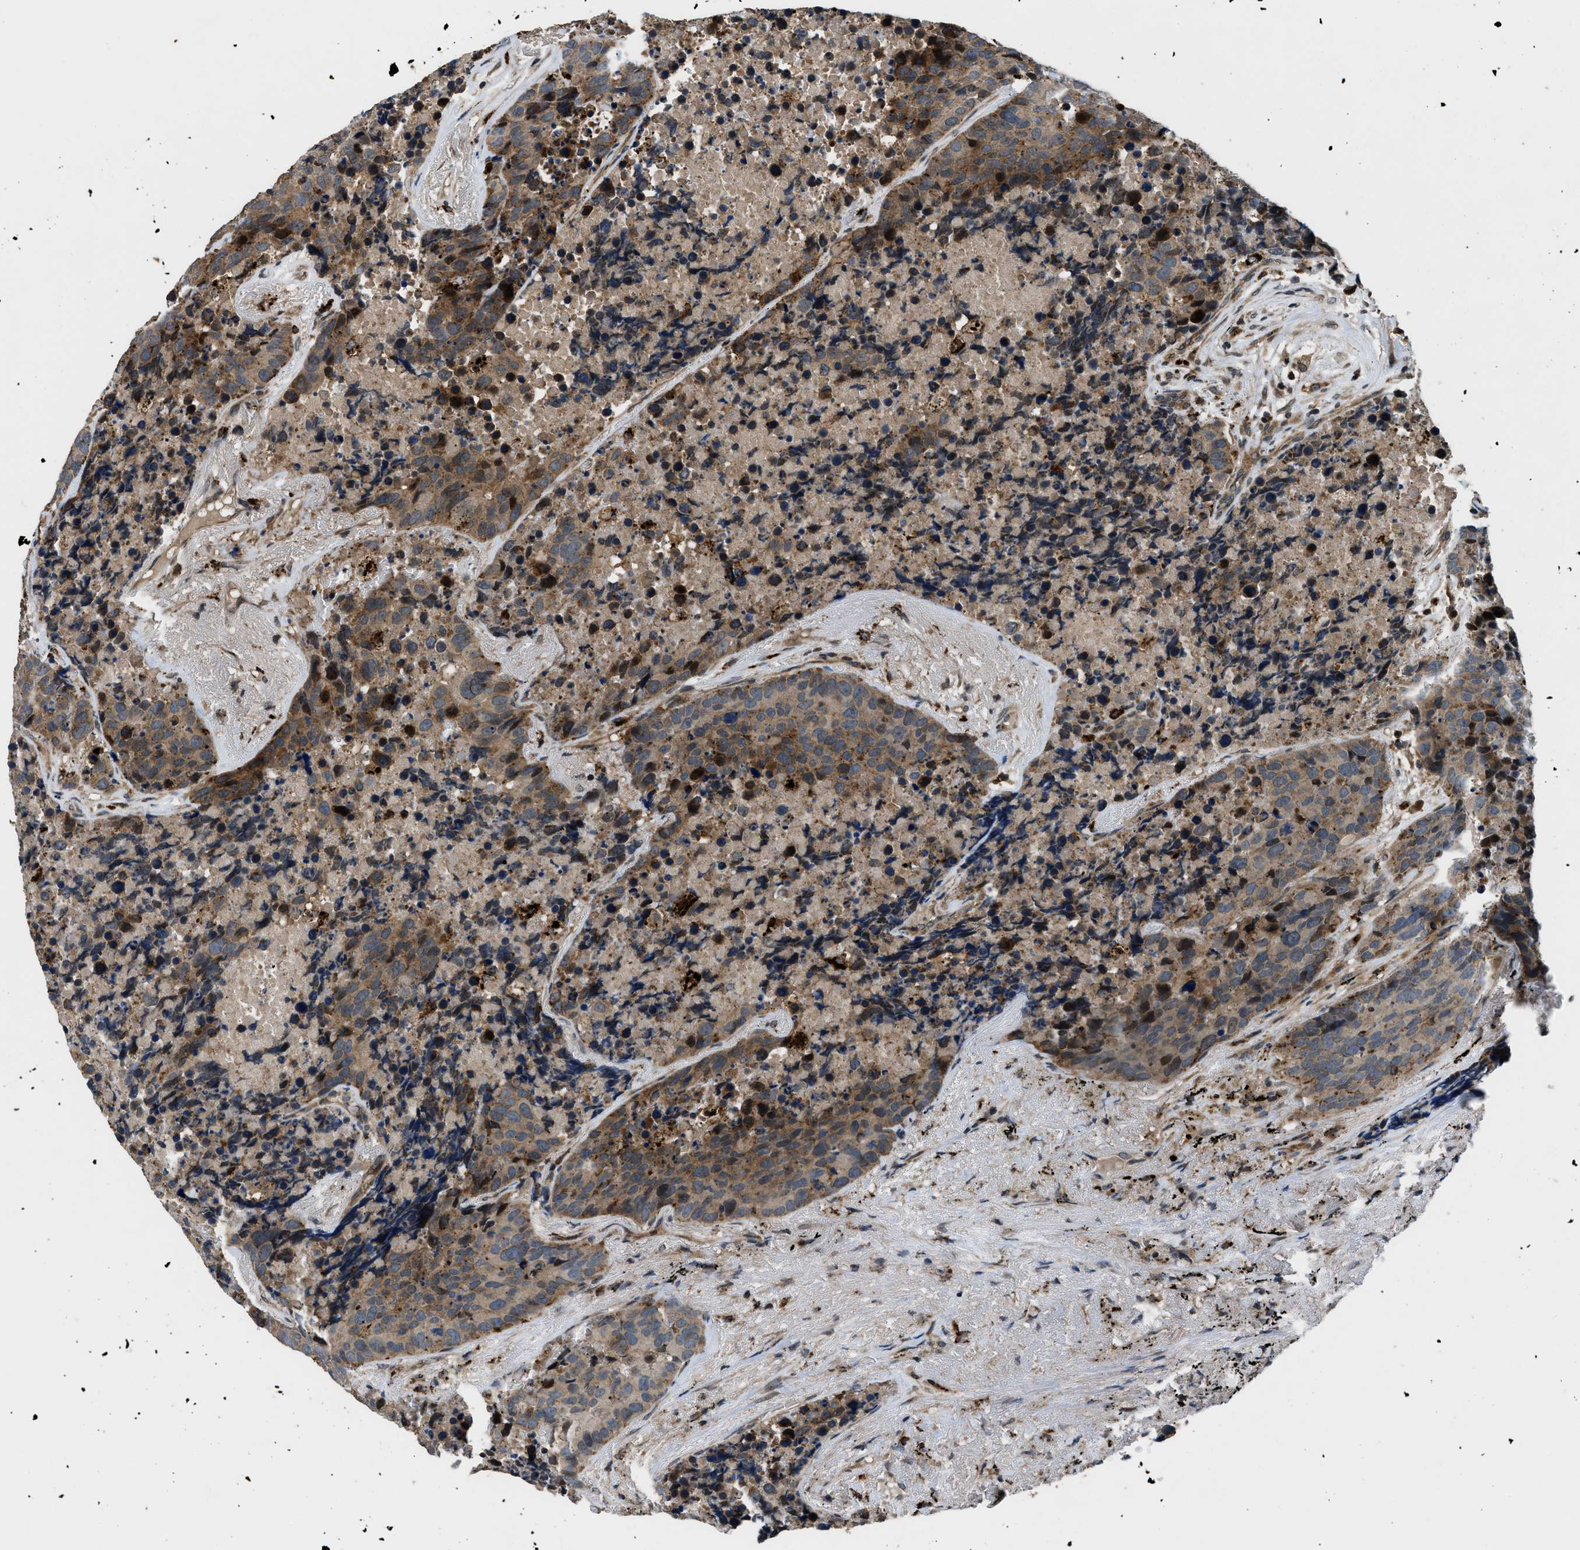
{"staining": {"intensity": "moderate", "quantity": "25%-75%", "location": "cytoplasmic/membranous,nuclear"}, "tissue": "carcinoid", "cell_type": "Tumor cells", "image_type": "cancer", "snomed": [{"axis": "morphology", "description": "Carcinoid, malignant, NOS"}, {"axis": "topography", "description": "Lung"}], "caption": "High-magnification brightfield microscopy of carcinoid stained with DAB (brown) and counterstained with hematoxylin (blue). tumor cells exhibit moderate cytoplasmic/membranous and nuclear positivity is identified in approximately25%-75% of cells. The protein is stained brown, and the nuclei are stained in blue (DAB (3,3'-diaminobenzidine) IHC with brightfield microscopy, high magnification).", "gene": "CTBS", "patient": {"sex": "male", "age": 60}}